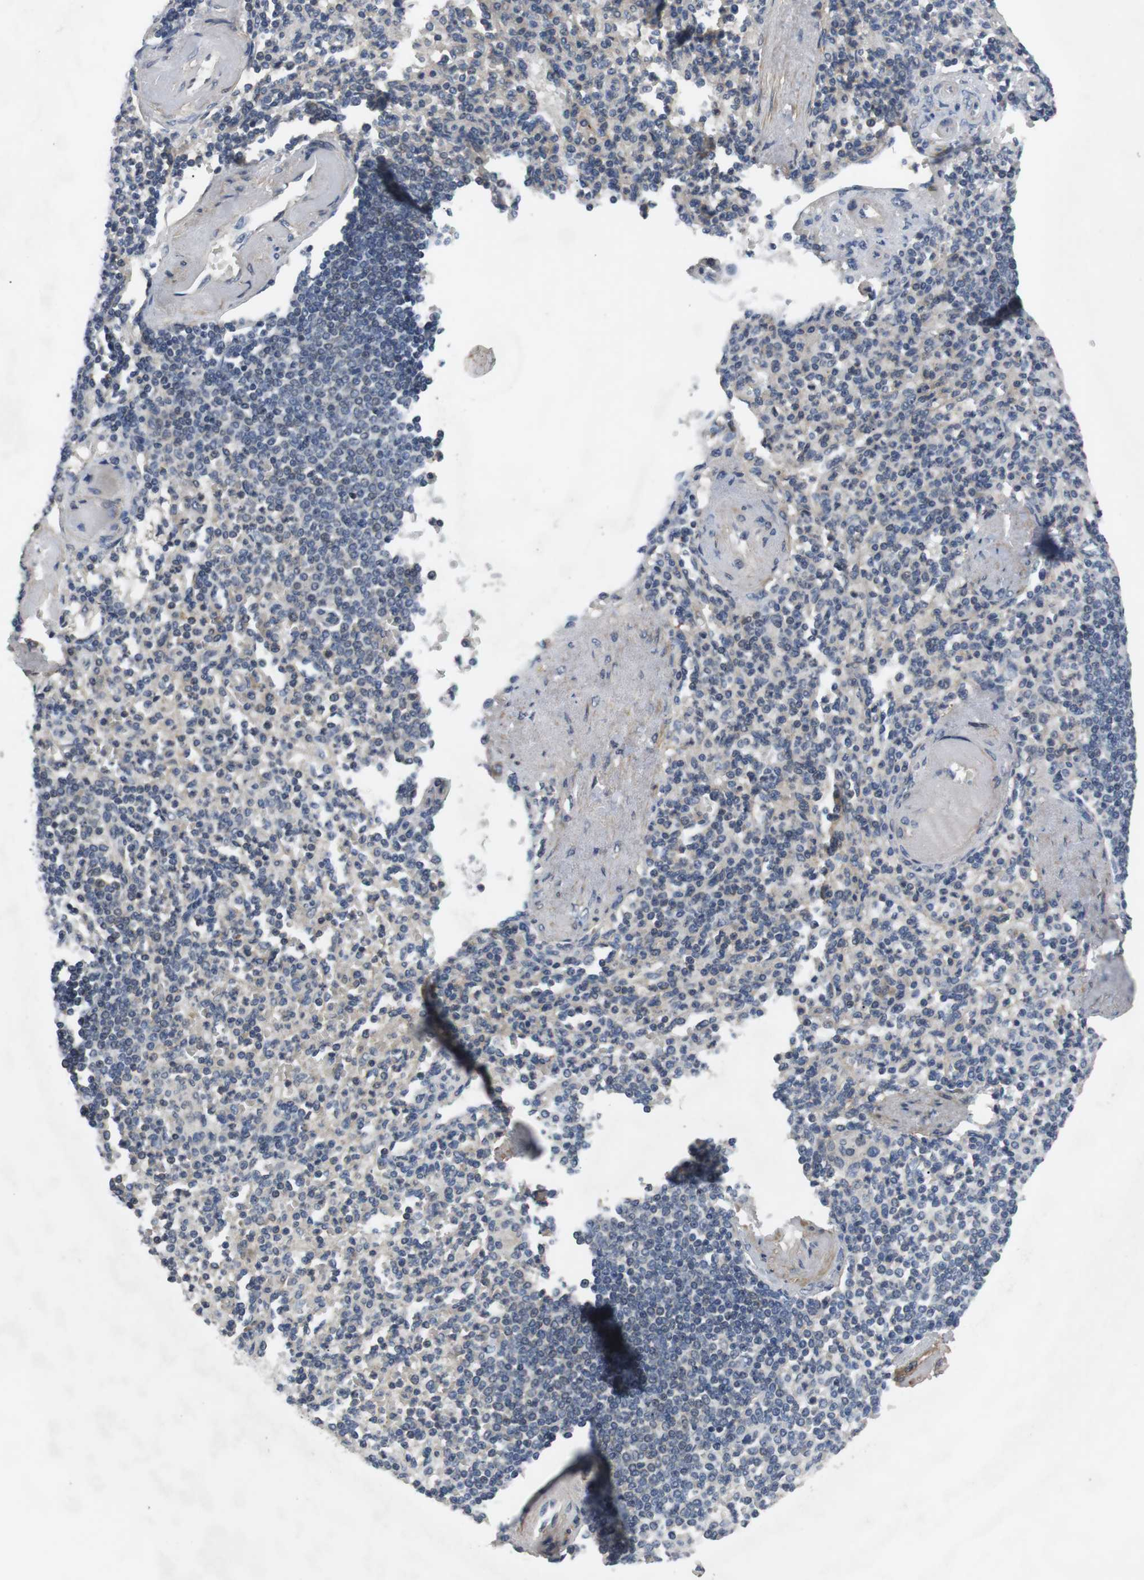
{"staining": {"intensity": "weak", "quantity": "25%-75%", "location": "cytoplasmic/membranous"}, "tissue": "spleen", "cell_type": "Cells in red pulp", "image_type": "normal", "snomed": [{"axis": "morphology", "description": "Normal tissue, NOS"}, {"axis": "topography", "description": "Spleen"}], "caption": "High-magnification brightfield microscopy of unremarkable spleen stained with DAB (3,3'-diaminobenzidine) (brown) and counterstained with hematoxylin (blue). cells in red pulp exhibit weak cytoplasmic/membranous positivity is identified in approximately25%-75% of cells.", "gene": "ADGRL3", "patient": {"sex": "female", "age": 74}}